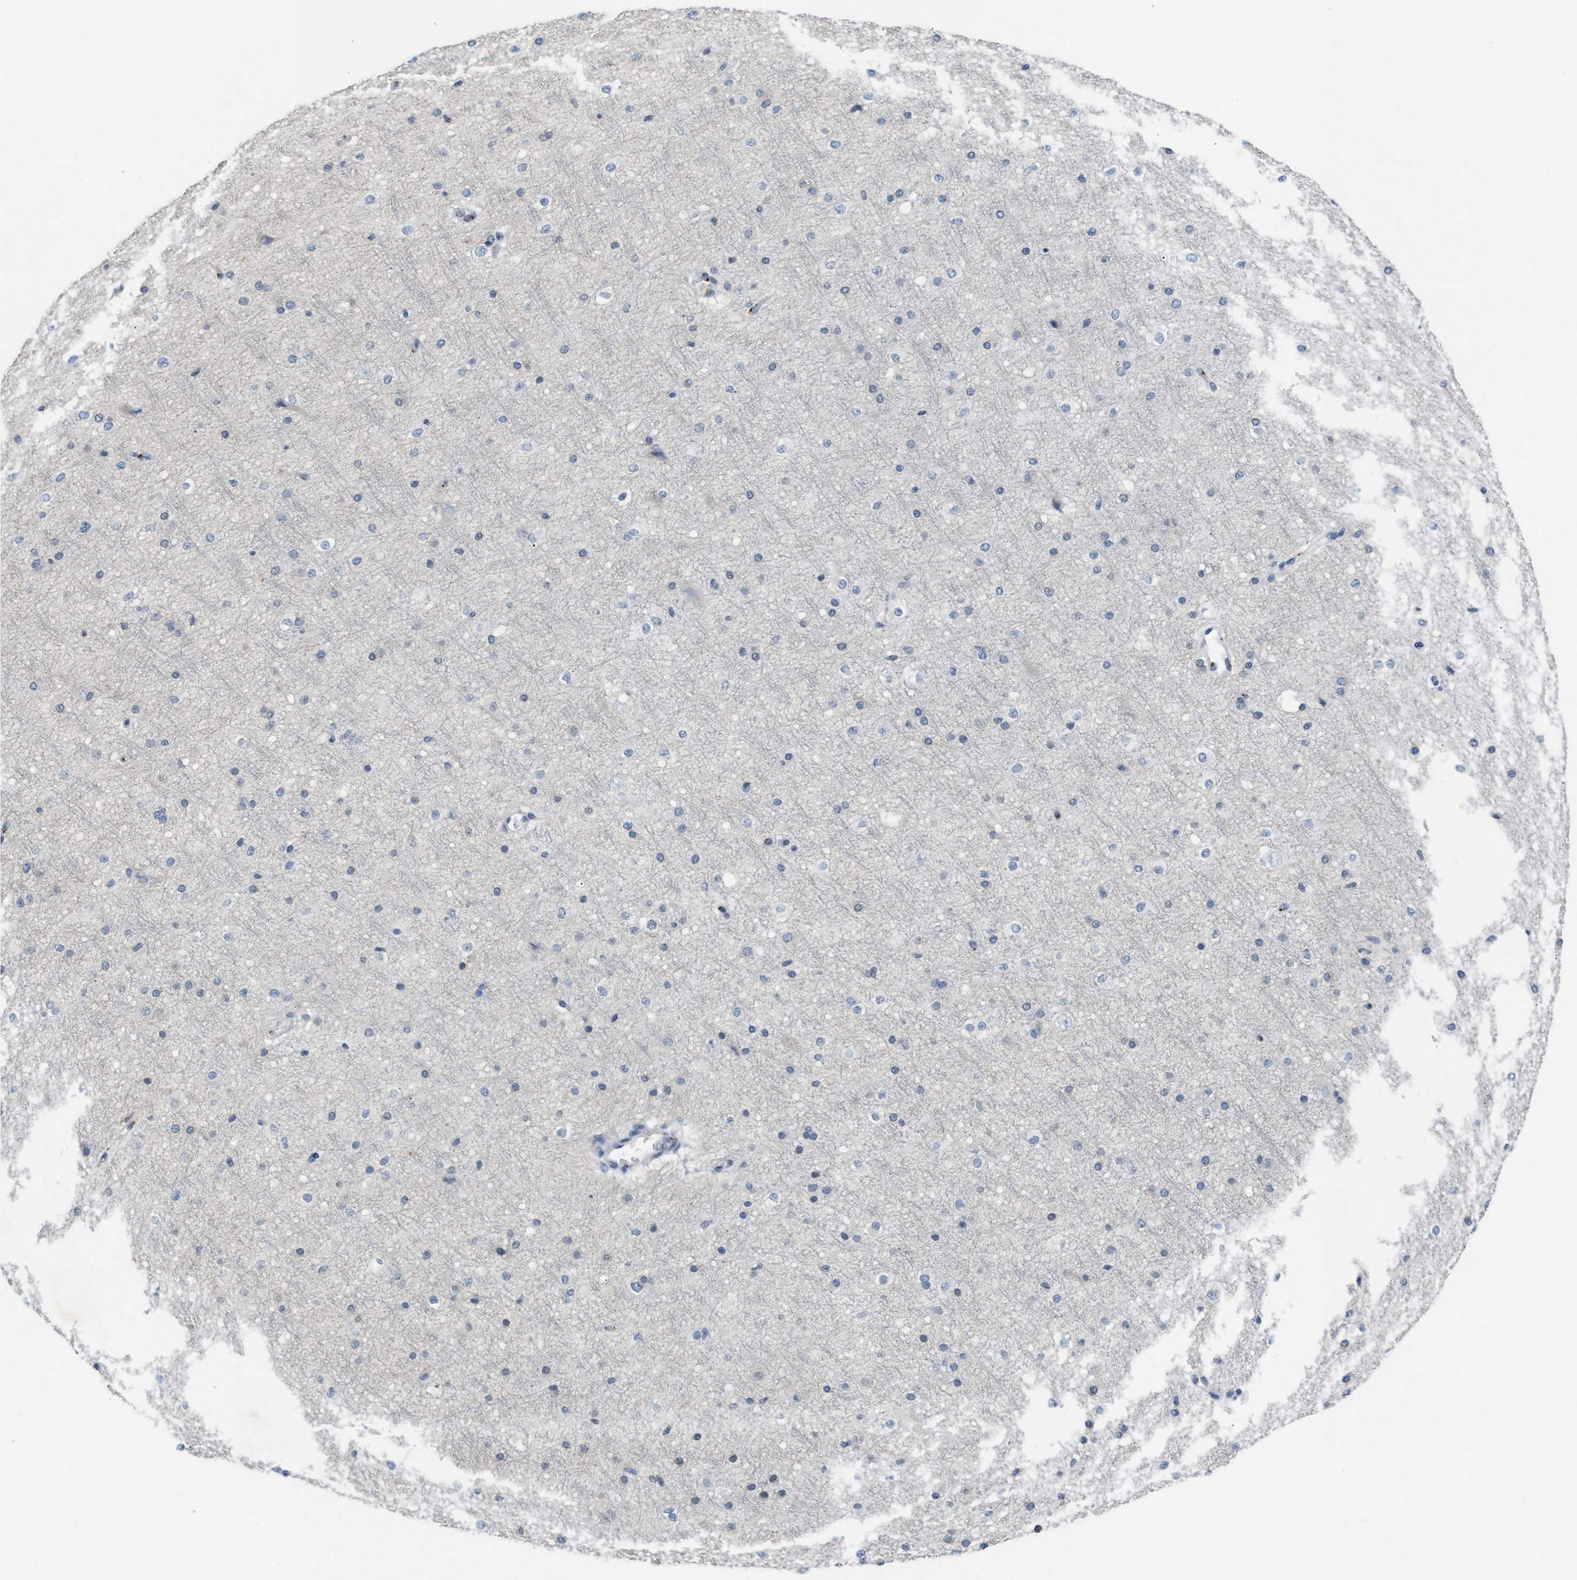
{"staining": {"intensity": "negative", "quantity": "none", "location": "none"}, "tissue": "cerebral cortex", "cell_type": "Endothelial cells", "image_type": "normal", "snomed": [{"axis": "morphology", "description": "Normal tissue, NOS"}, {"axis": "morphology", "description": "Developmental malformation"}, {"axis": "topography", "description": "Cerebral cortex"}], "caption": "Endothelial cells show no significant protein staining in unremarkable cerebral cortex. (DAB IHC, high magnification).", "gene": "SLC5A5", "patient": {"sex": "female", "age": 30}}